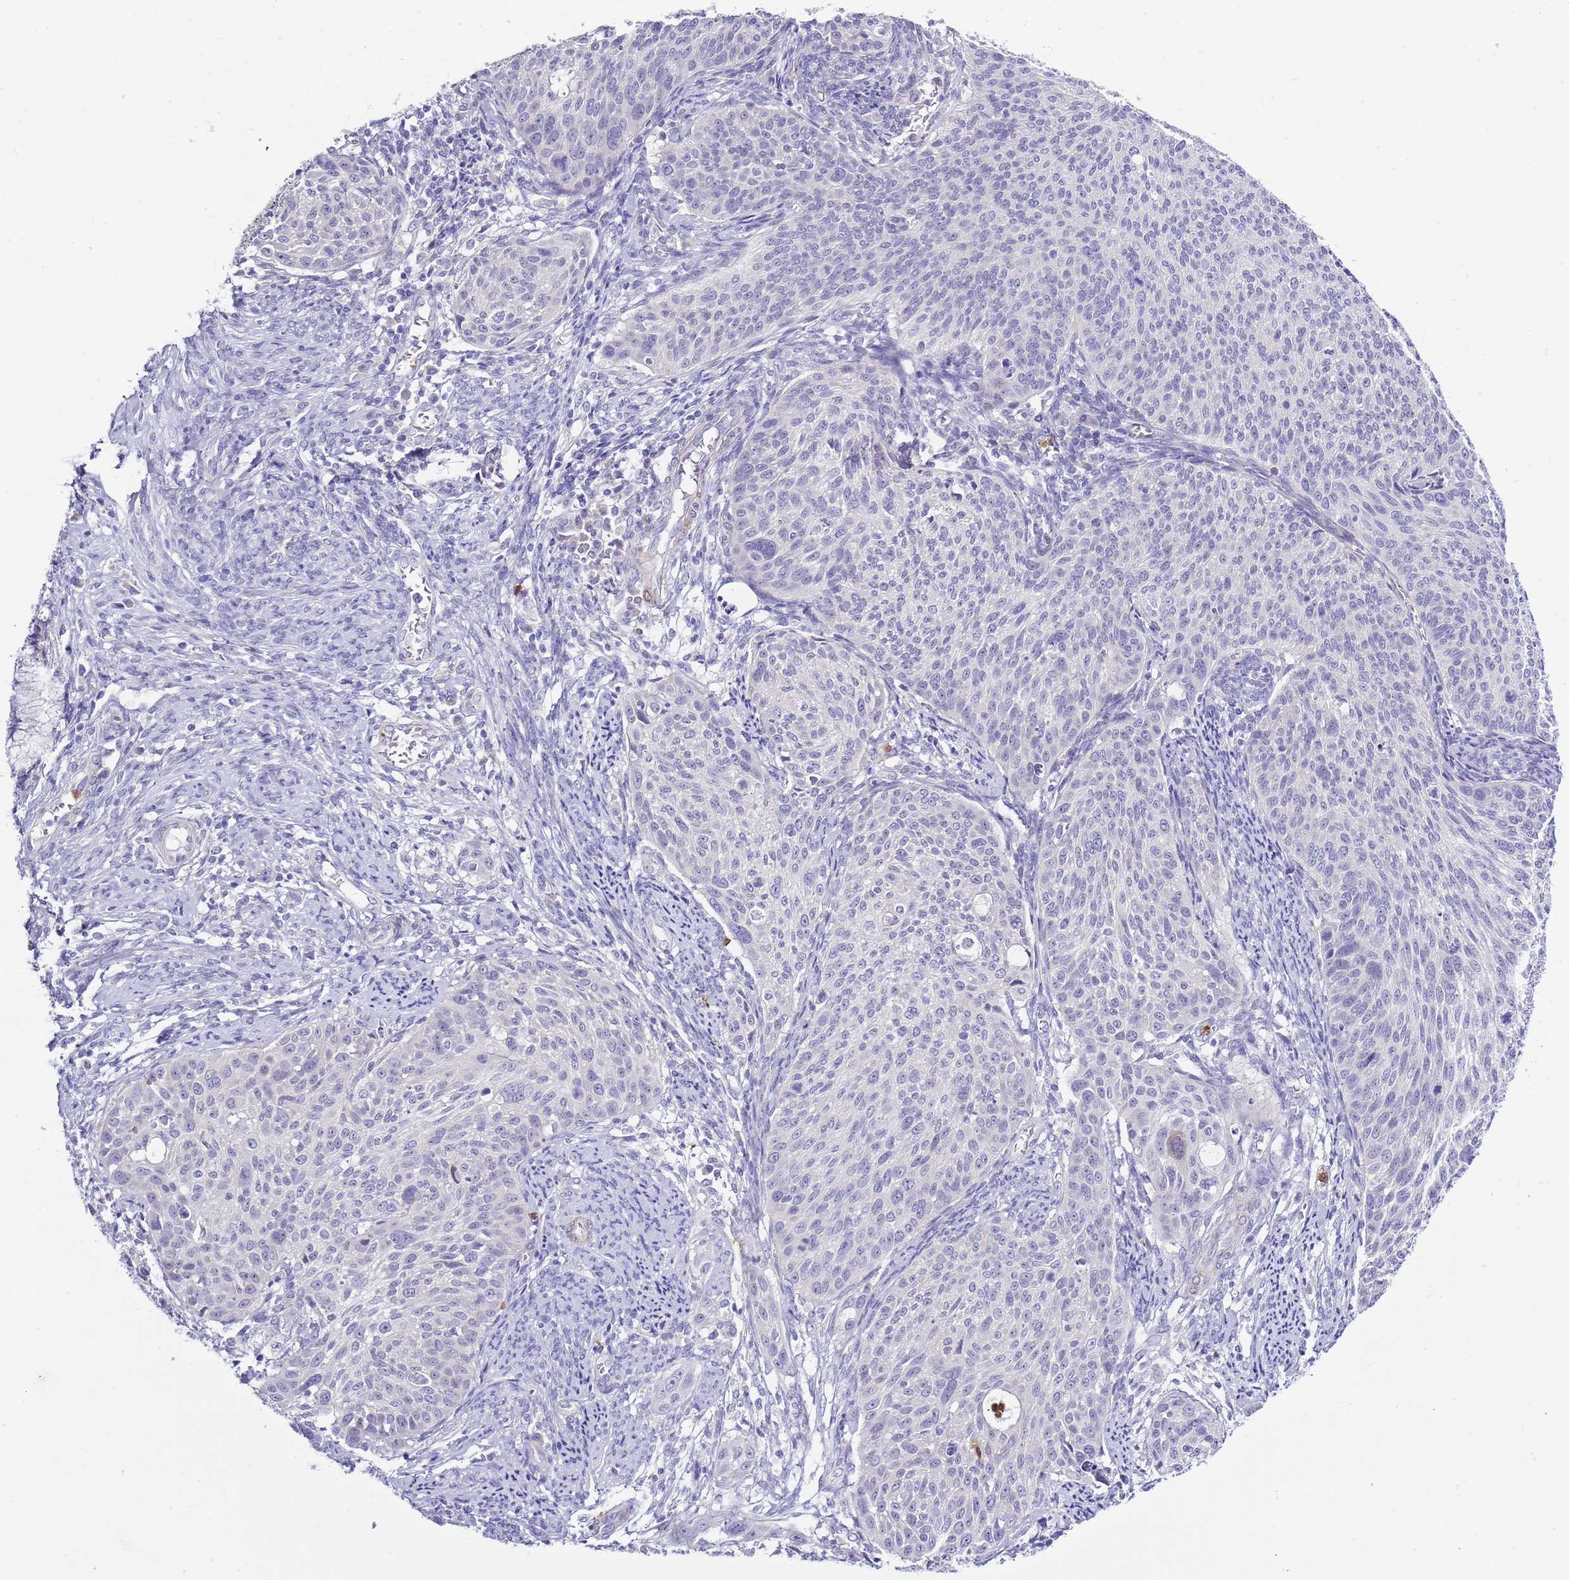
{"staining": {"intensity": "negative", "quantity": "none", "location": "none"}, "tissue": "cervical cancer", "cell_type": "Tumor cells", "image_type": "cancer", "snomed": [{"axis": "morphology", "description": "Squamous cell carcinoma, NOS"}, {"axis": "topography", "description": "Cervix"}], "caption": "Tumor cells show no significant protein positivity in cervical squamous cell carcinoma.", "gene": "ZFP2", "patient": {"sex": "female", "age": 70}}